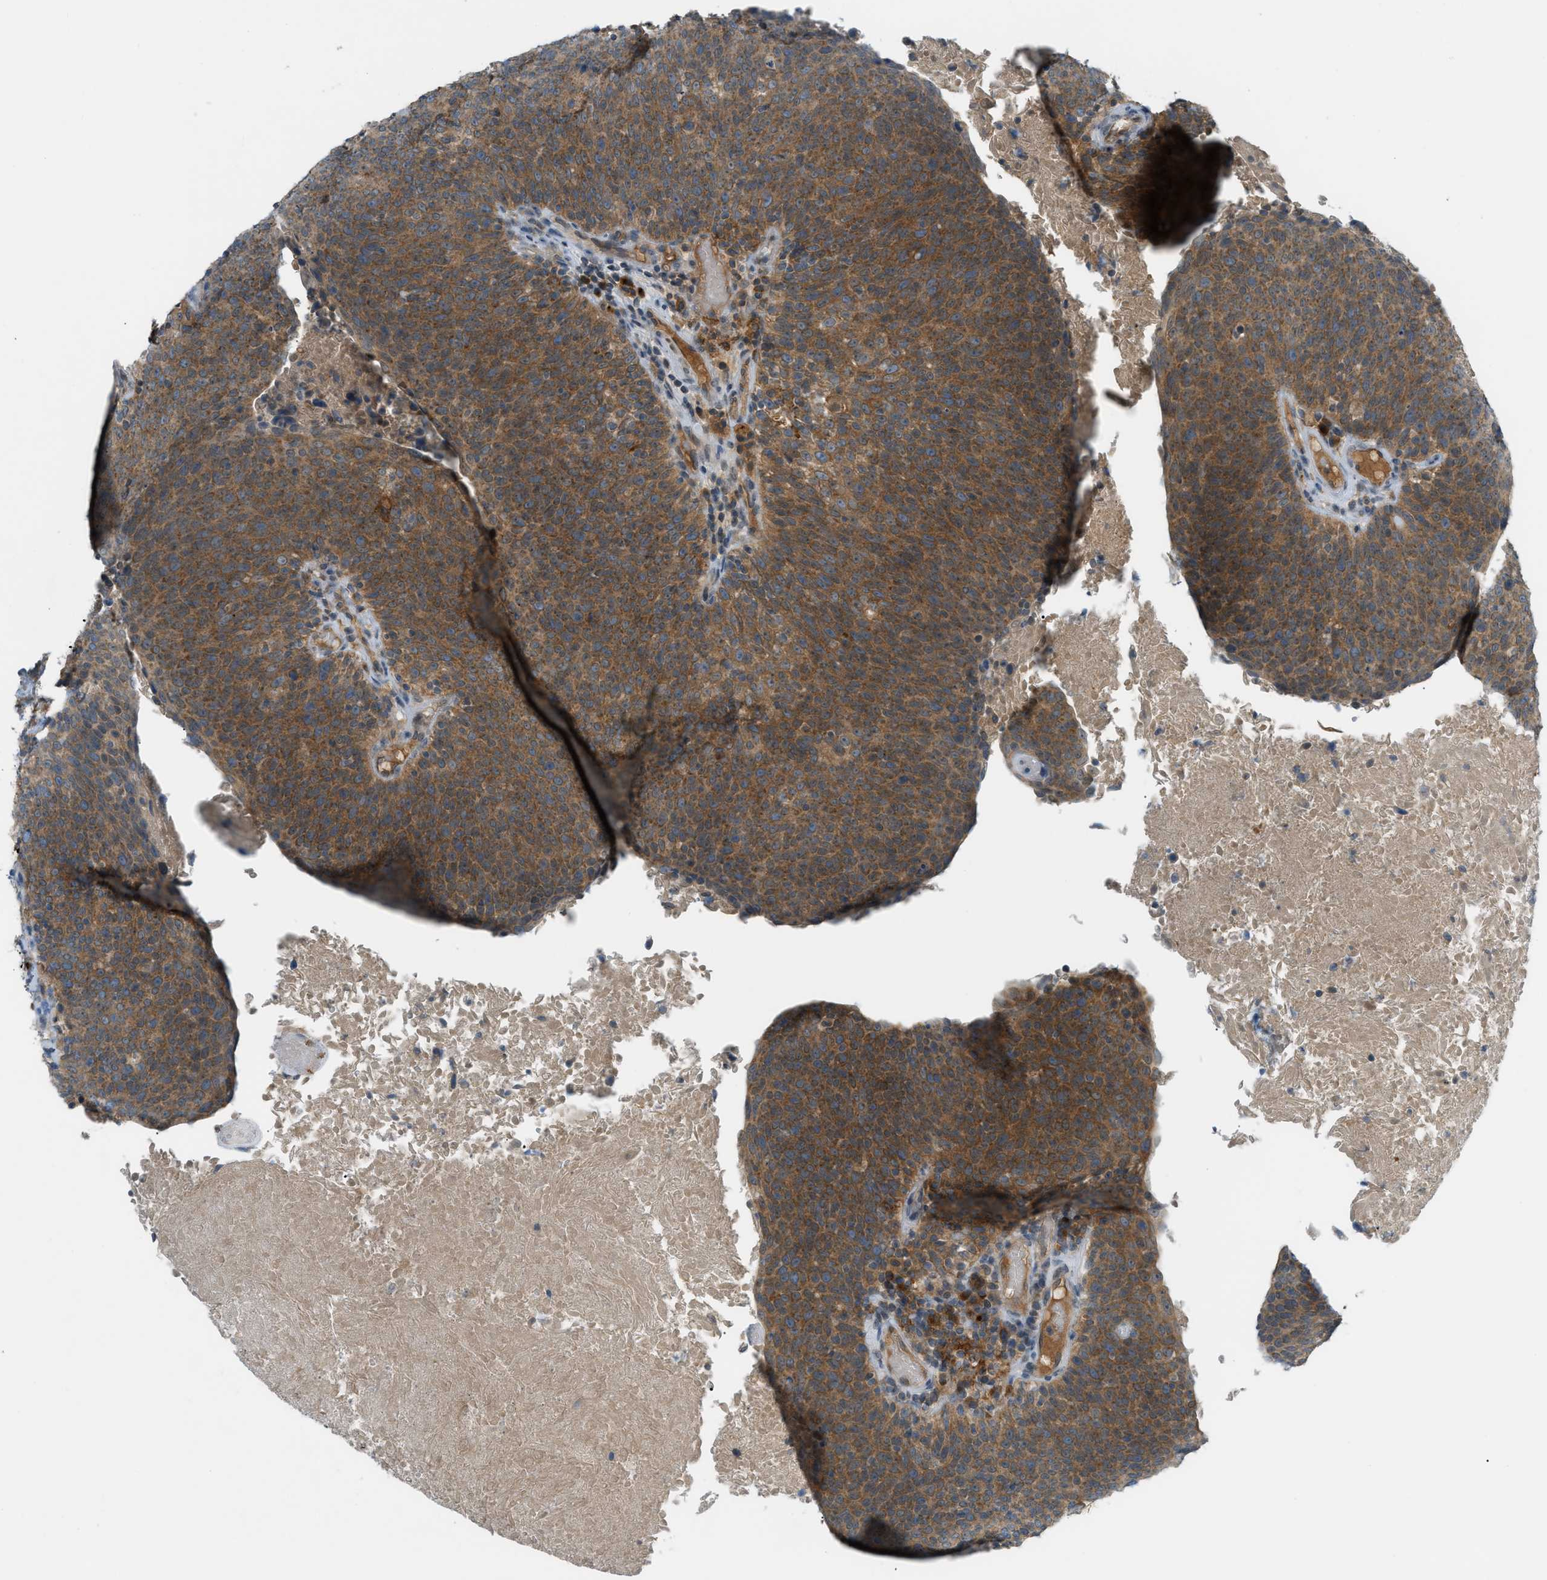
{"staining": {"intensity": "strong", "quantity": ">75%", "location": "cytoplasmic/membranous"}, "tissue": "head and neck cancer", "cell_type": "Tumor cells", "image_type": "cancer", "snomed": [{"axis": "morphology", "description": "Squamous cell carcinoma, NOS"}, {"axis": "morphology", "description": "Squamous cell carcinoma, metastatic, NOS"}, {"axis": "topography", "description": "Lymph node"}, {"axis": "topography", "description": "Head-Neck"}], "caption": "Immunohistochemistry of head and neck squamous cell carcinoma displays high levels of strong cytoplasmic/membranous expression in about >75% of tumor cells. Immunohistochemistry stains the protein of interest in brown and the nuclei are stained blue.", "gene": "DYRK1A", "patient": {"sex": "male", "age": 62}}